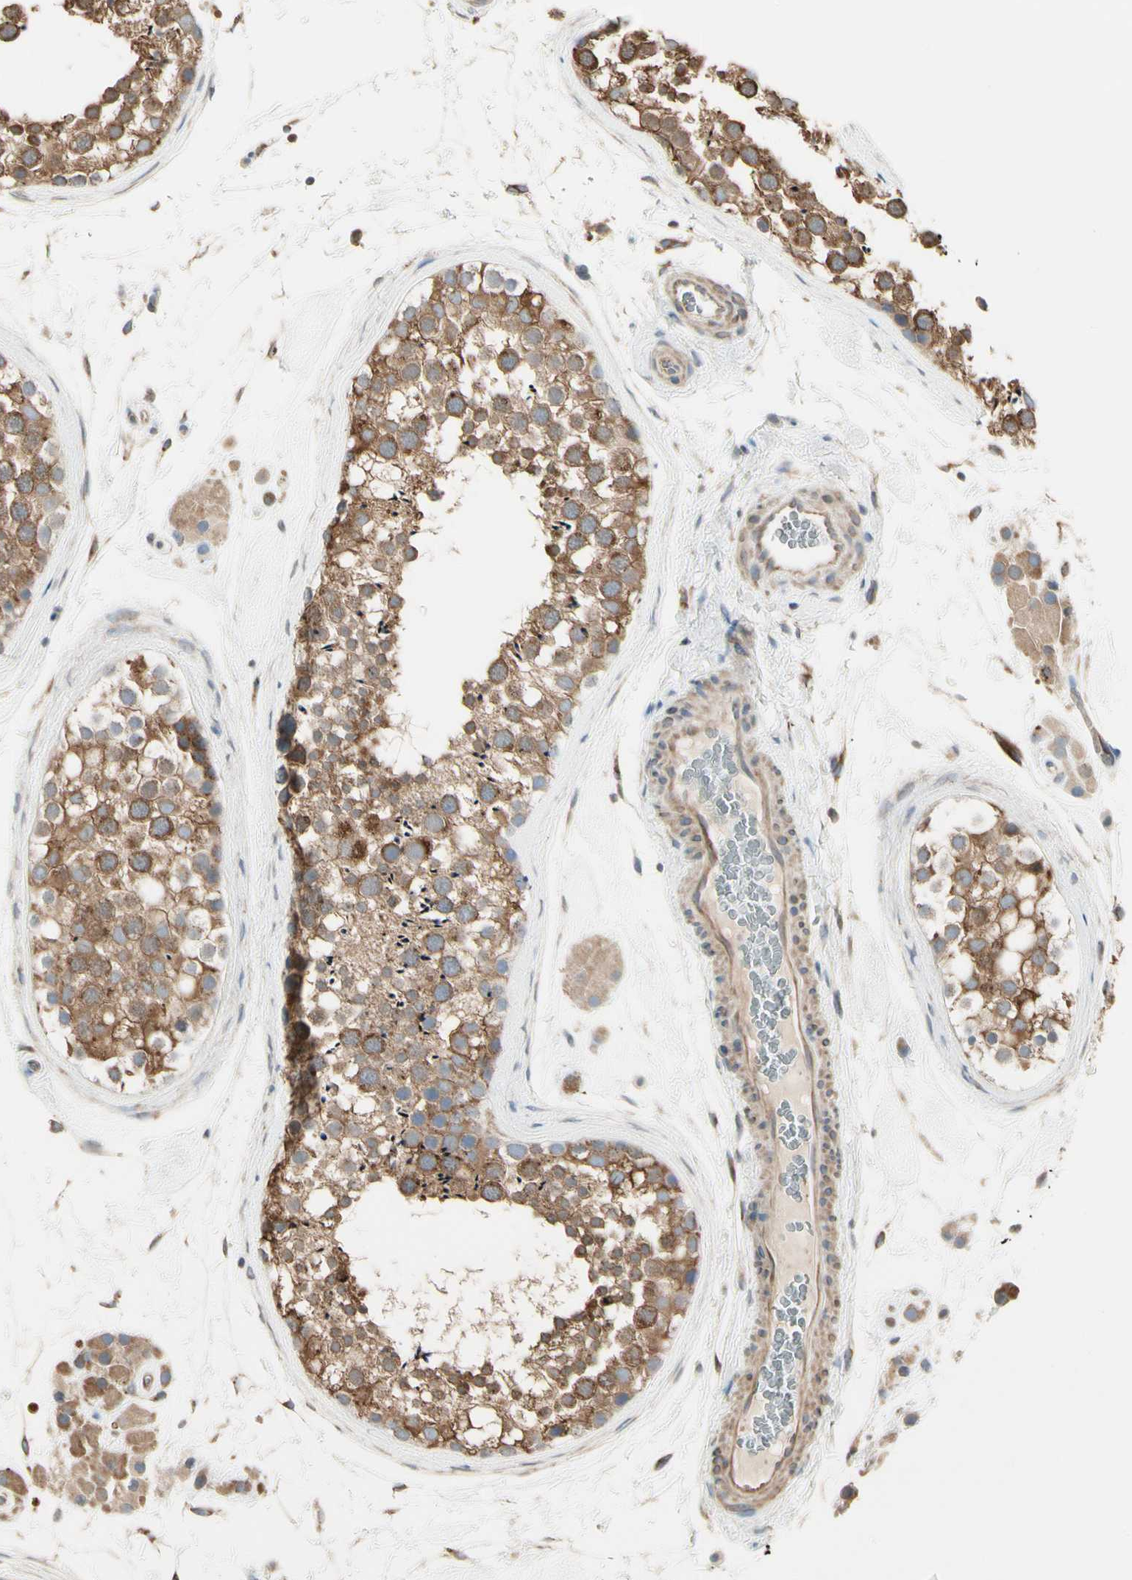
{"staining": {"intensity": "moderate", "quantity": ">75%", "location": "cytoplasmic/membranous"}, "tissue": "testis", "cell_type": "Cells in seminiferous ducts", "image_type": "normal", "snomed": [{"axis": "morphology", "description": "Normal tissue, NOS"}, {"axis": "topography", "description": "Testis"}], "caption": "Immunohistochemical staining of unremarkable testis exhibits medium levels of moderate cytoplasmic/membranous expression in about >75% of cells in seminiferous ducts.", "gene": "NUCB2", "patient": {"sex": "male", "age": 46}}